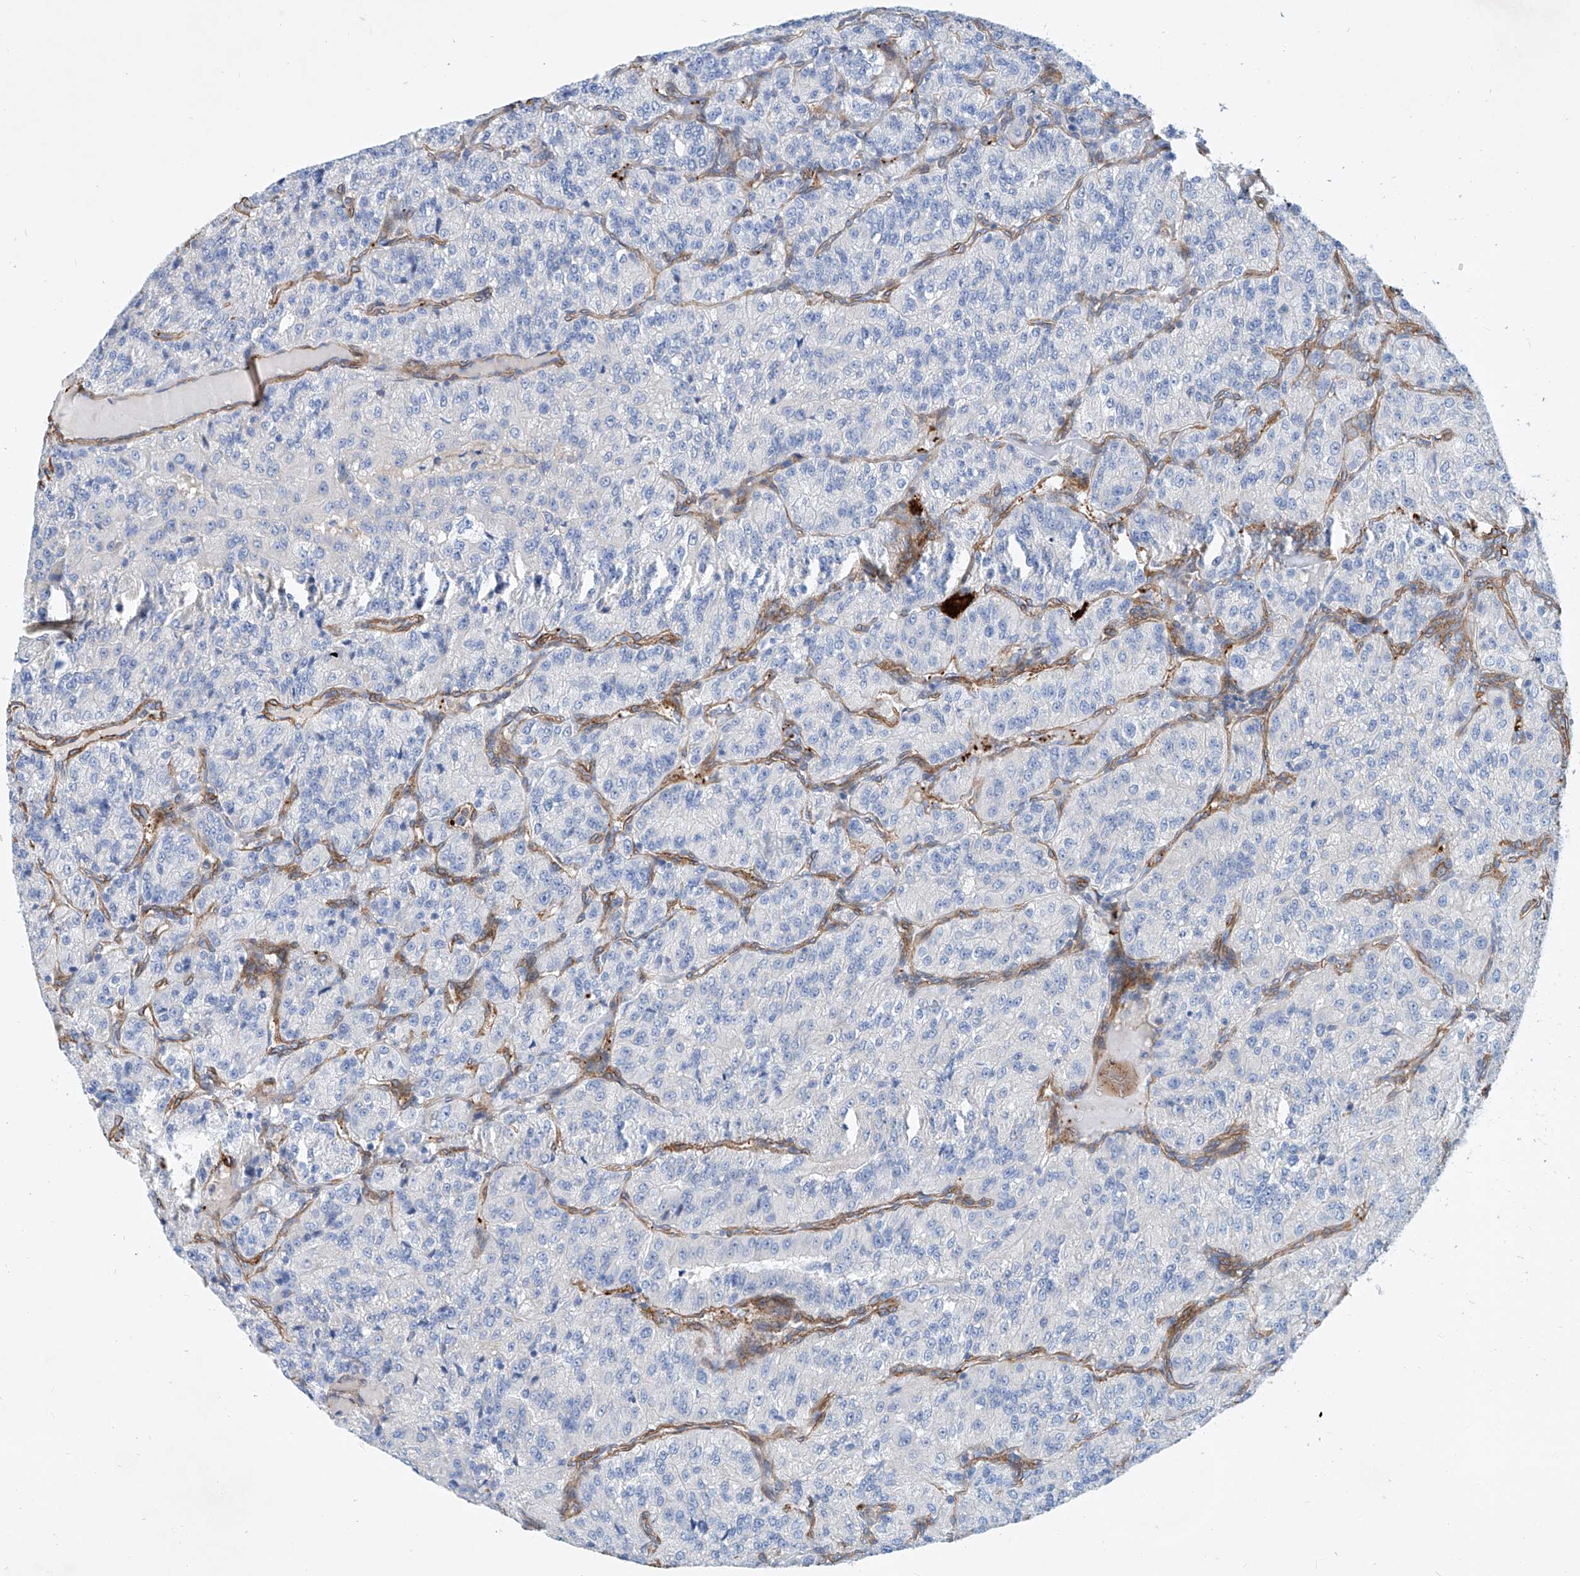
{"staining": {"intensity": "negative", "quantity": "none", "location": "none"}, "tissue": "renal cancer", "cell_type": "Tumor cells", "image_type": "cancer", "snomed": [{"axis": "morphology", "description": "Adenocarcinoma, NOS"}, {"axis": "topography", "description": "Kidney"}], "caption": "IHC photomicrograph of renal cancer stained for a protein (brown), which reveals no expression in tumor cells.", "gene": "TAS2R60", "patient": {"sex": "female", "age": 63}}